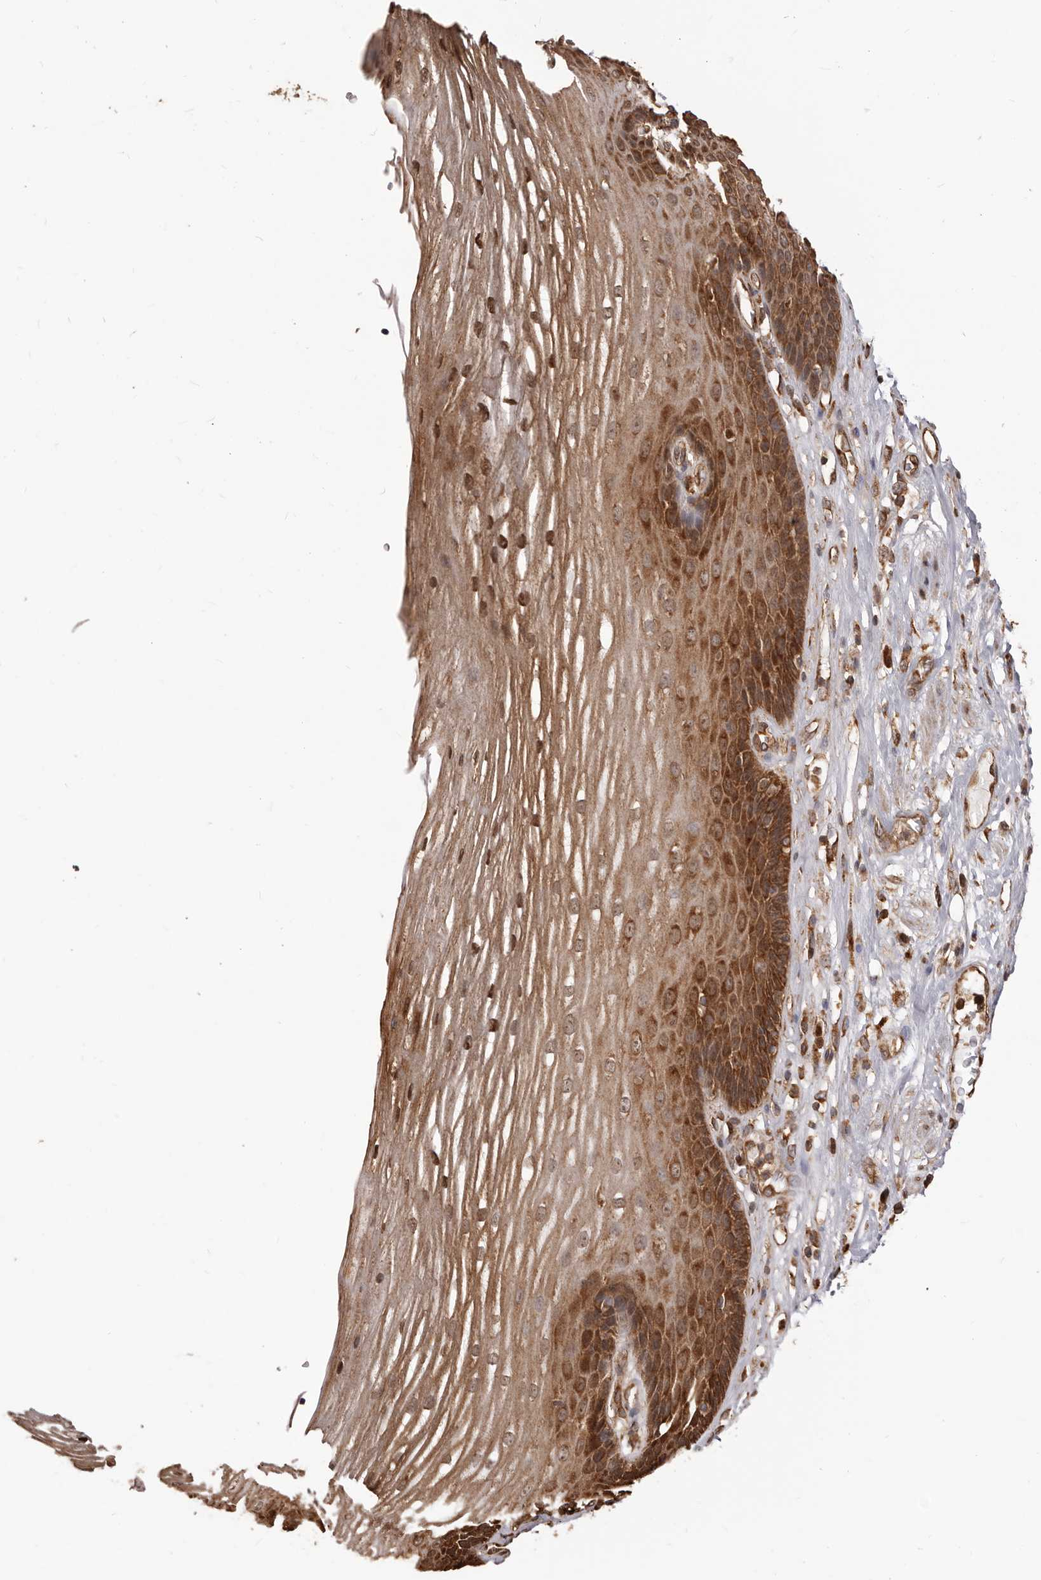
{"staining": {"intensity": "strong", "quantity": "25%-75%", "location": "cytoplasmic/membranous"}, "tissue": "esophagus", "cell_type": "Squamous epithelial cells", "image_type": "normal", "snomed": [{"axis": "morphology", "description": "Normal tissue, NOS"}, {"axis": "topography", "description": "Esophagus"}], "caption": "Benign esophagus was stained to show a protein in brown. There is high levels of strong cytoplasmic/membranous positivity in about 25%-75% of squamous epithelial cells.", "gene": "MTO1", "patient": {"sex": "male", "age": 62}}